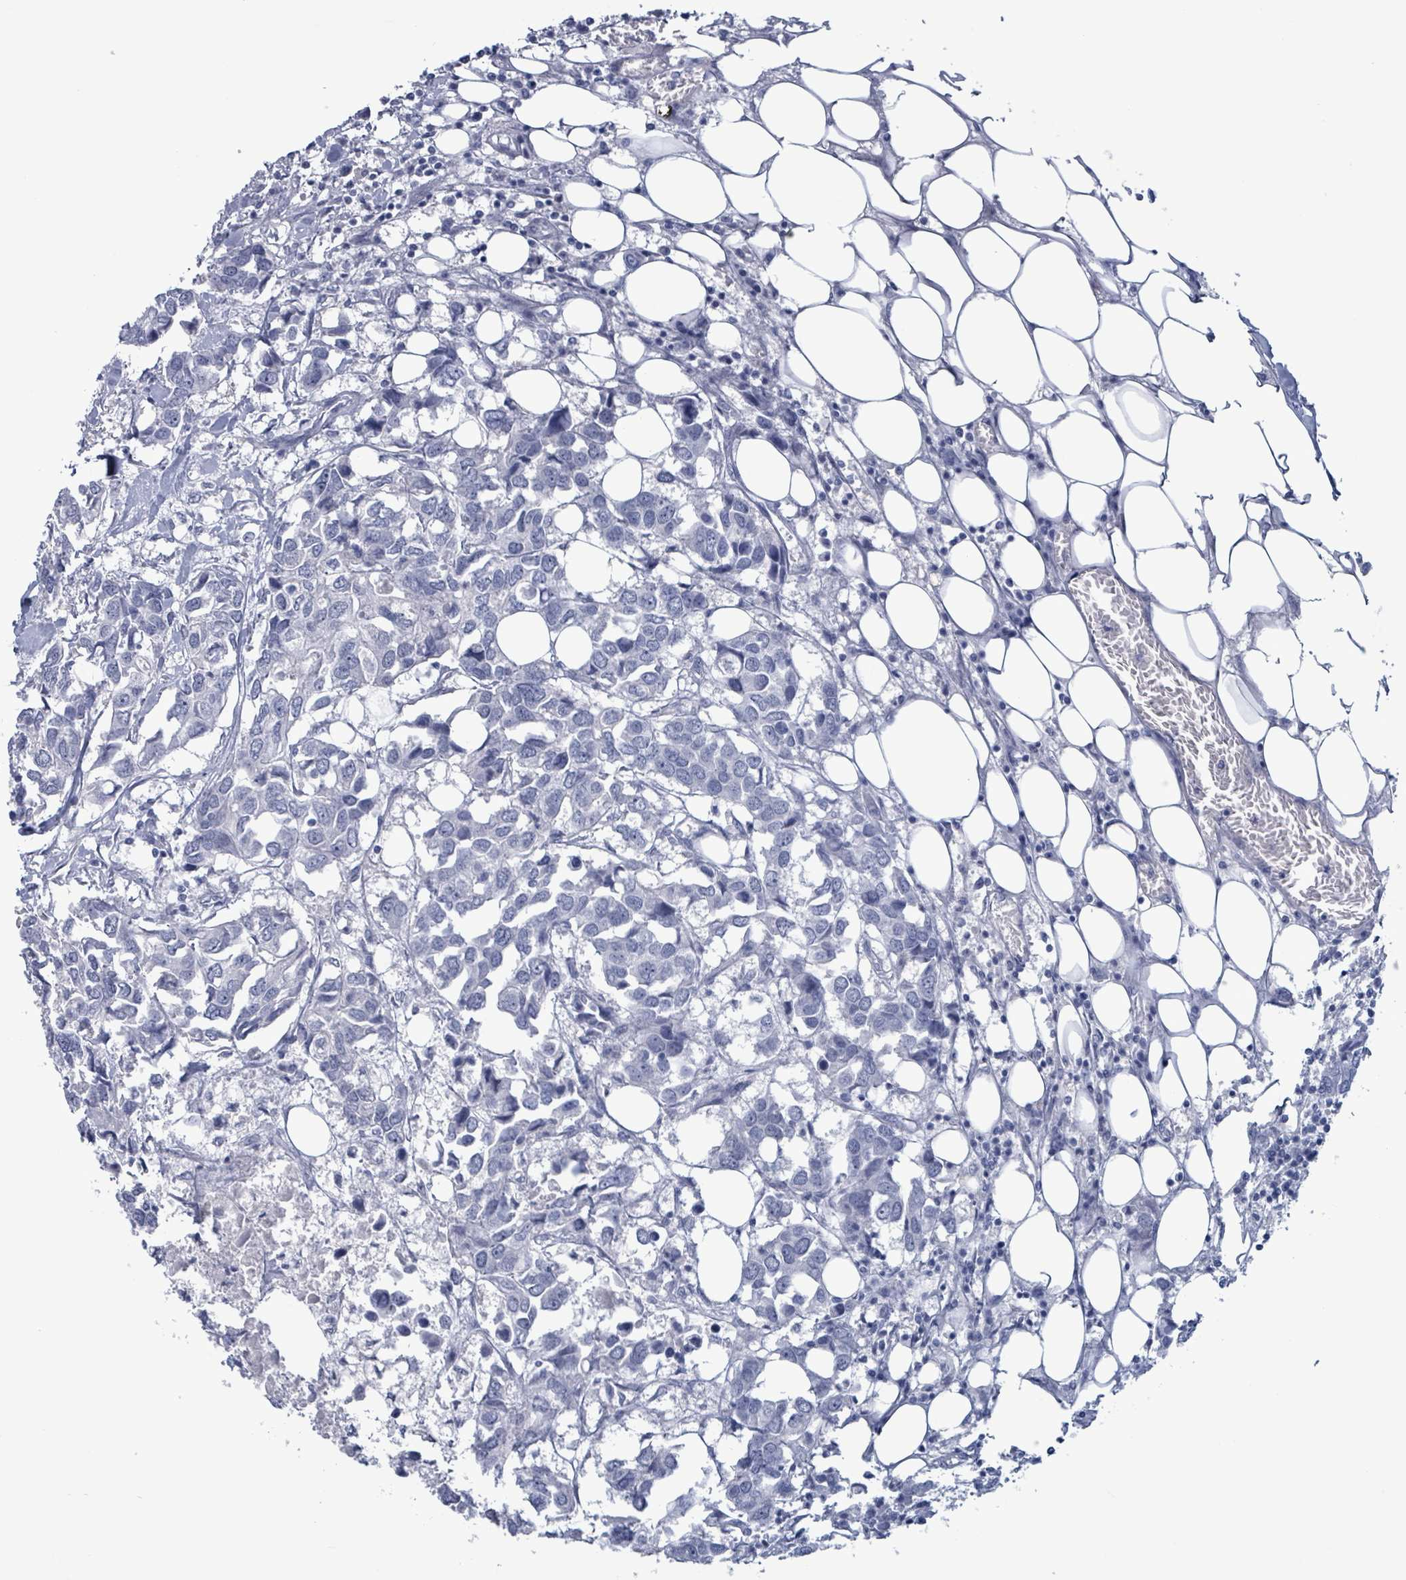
{"staining": {"intensity": "negative", "quantity": "none", "location": "none"}, "tissue": "breast cancer", "cell_type": "Tumor cells", "image_type": "cancer", "snomed": [{"axis": "morphology", "description": "Duct carcinoma"}, {"axis": "topography", "description": "Breast"}], "caption": "Protein analysis of infiltrating ductal carcinoma (breast) displays no significant positivity in tumor cells.", "gene": "ZNF771", "patient": {"sex": "female", "age": 83}}